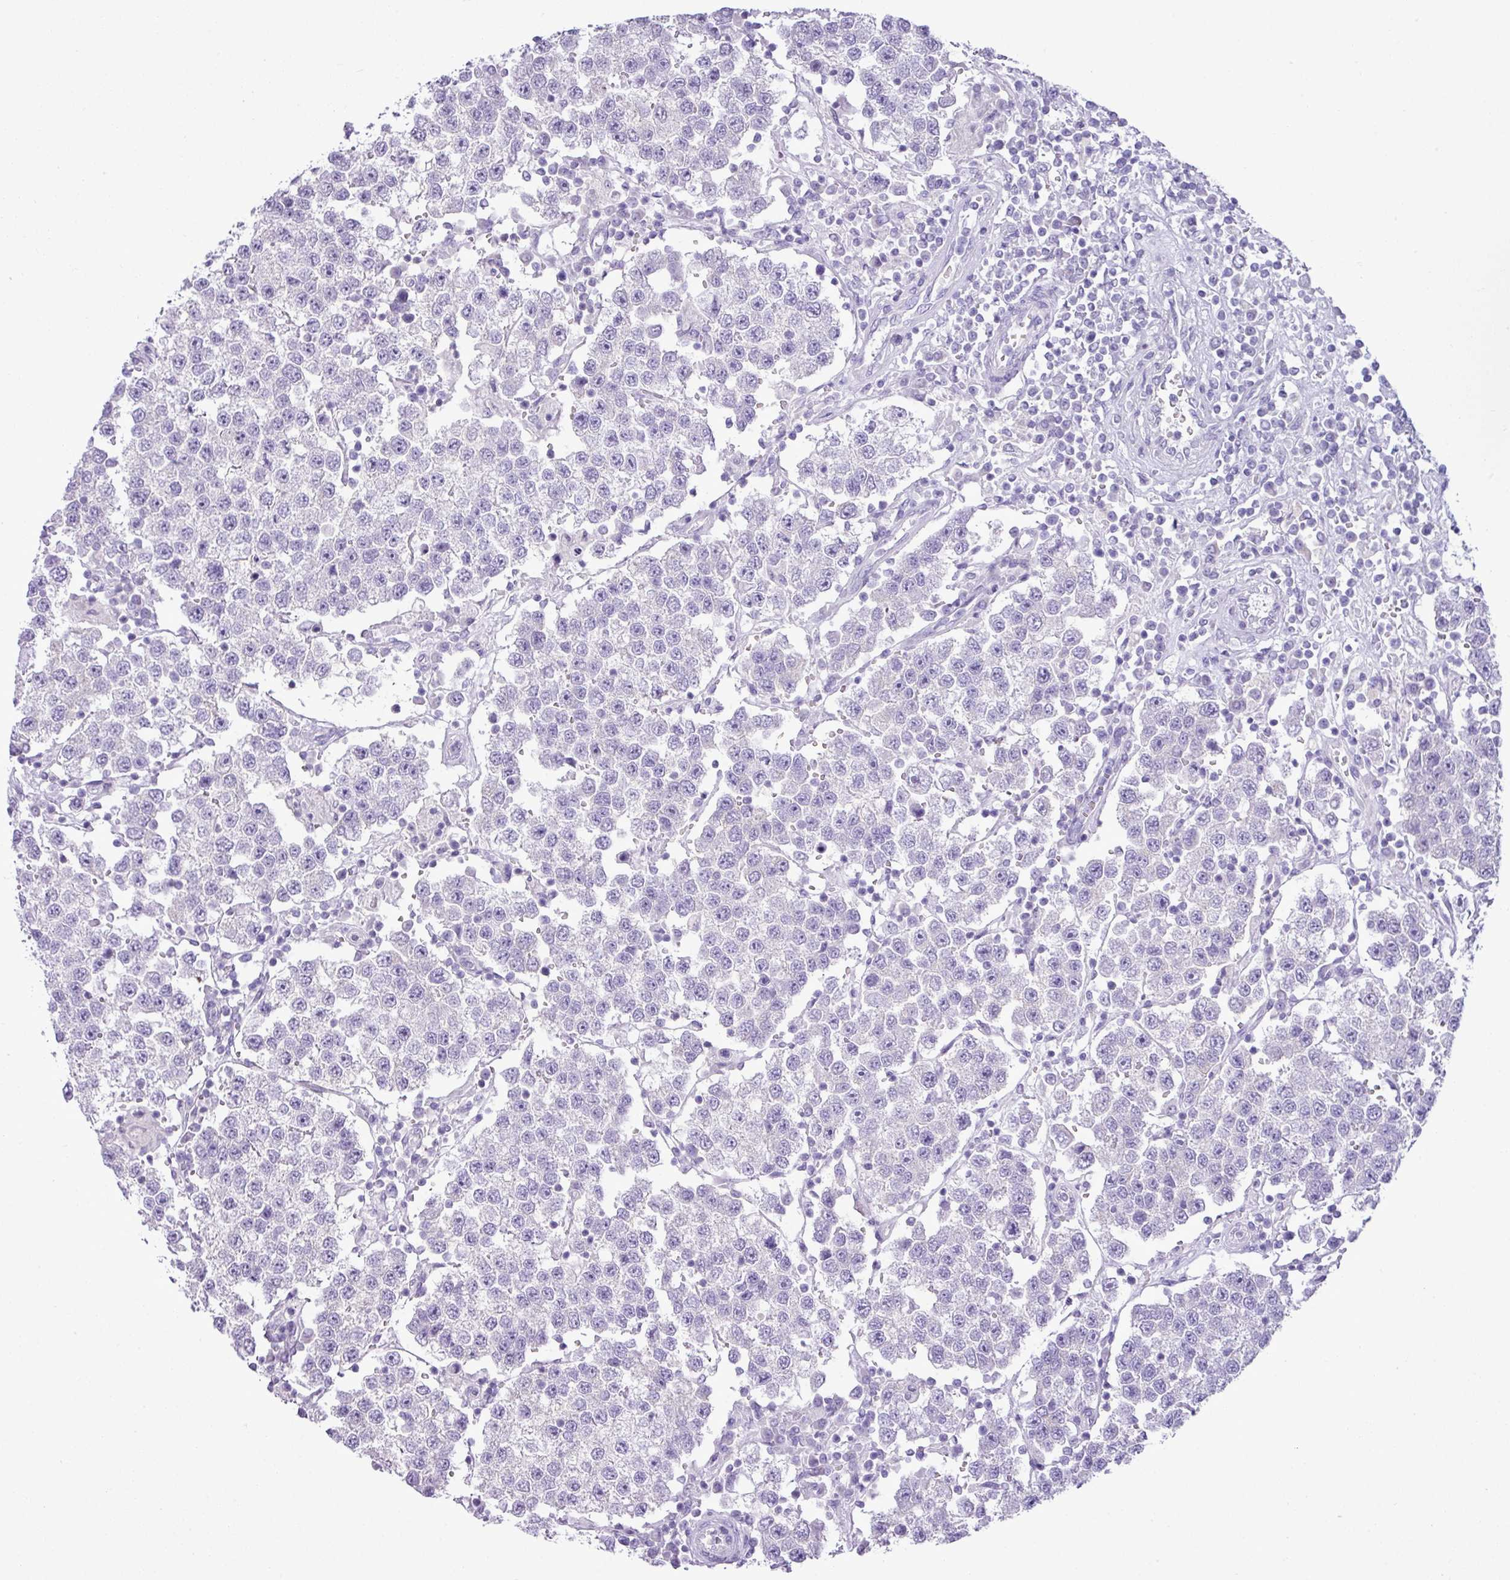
{"staining": {"intensity": "negative", "quantity": "none", "location": "none"}, "tissue": "testis cancer", "cell_type": "Tumor cells", "image_type": "cancer", "snomed": [{"axis": "morphology", "description": "Seminoma, NOS"}, {"axis": "topography", "description": "Testis"}], "caption": "This histopathology image is of testis seminoma stained with immunohistochemistry to label a protein in brown with the nuclei are counter-stained blue. There is no expression in tumor cells.", "gene": "ZSCAN5A", "patient": {"sex": "male", "age": 37}}